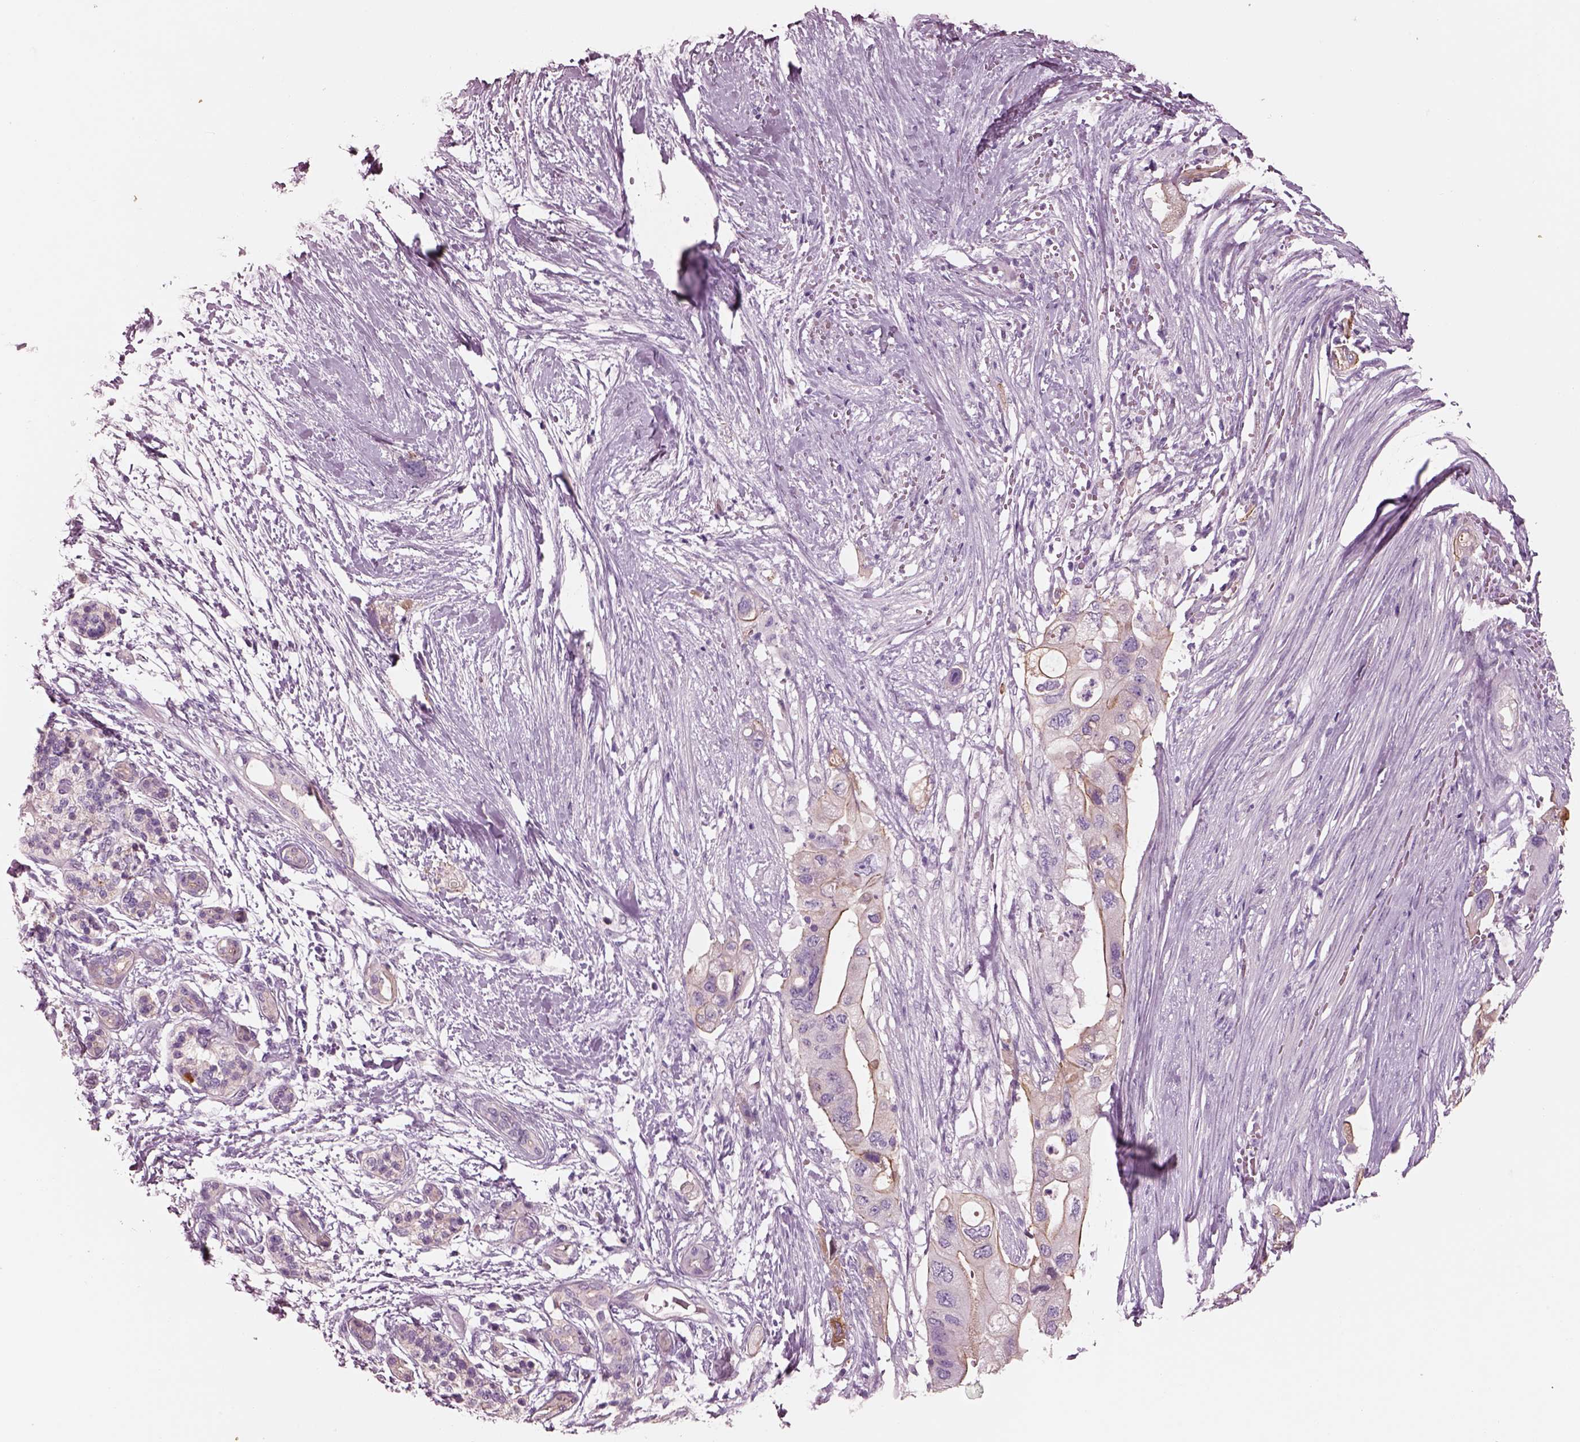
{"staining": {"intensity": "negative", "quantity": "none", "location": "none"}, "tissue": "pancreatic cancer", "cell_type": "Tumor cells", "image_type": "cancer", "snomed": [{"axis": "morphology", "description": "Adenocarcinoma, NOS"}, {"axis": "topography", "description": "Pancreas"}], "caption": "A photomicrograph of pancreatic cancer stained for a protein demonstrates no brown staining in tumor cells. (DAB (3,3'-diaminobenzidine) immunohistochemistry with hematoxylin counter stain).", "gene": "IGLL1", "patient": {"sex": "female", "age": 72}}